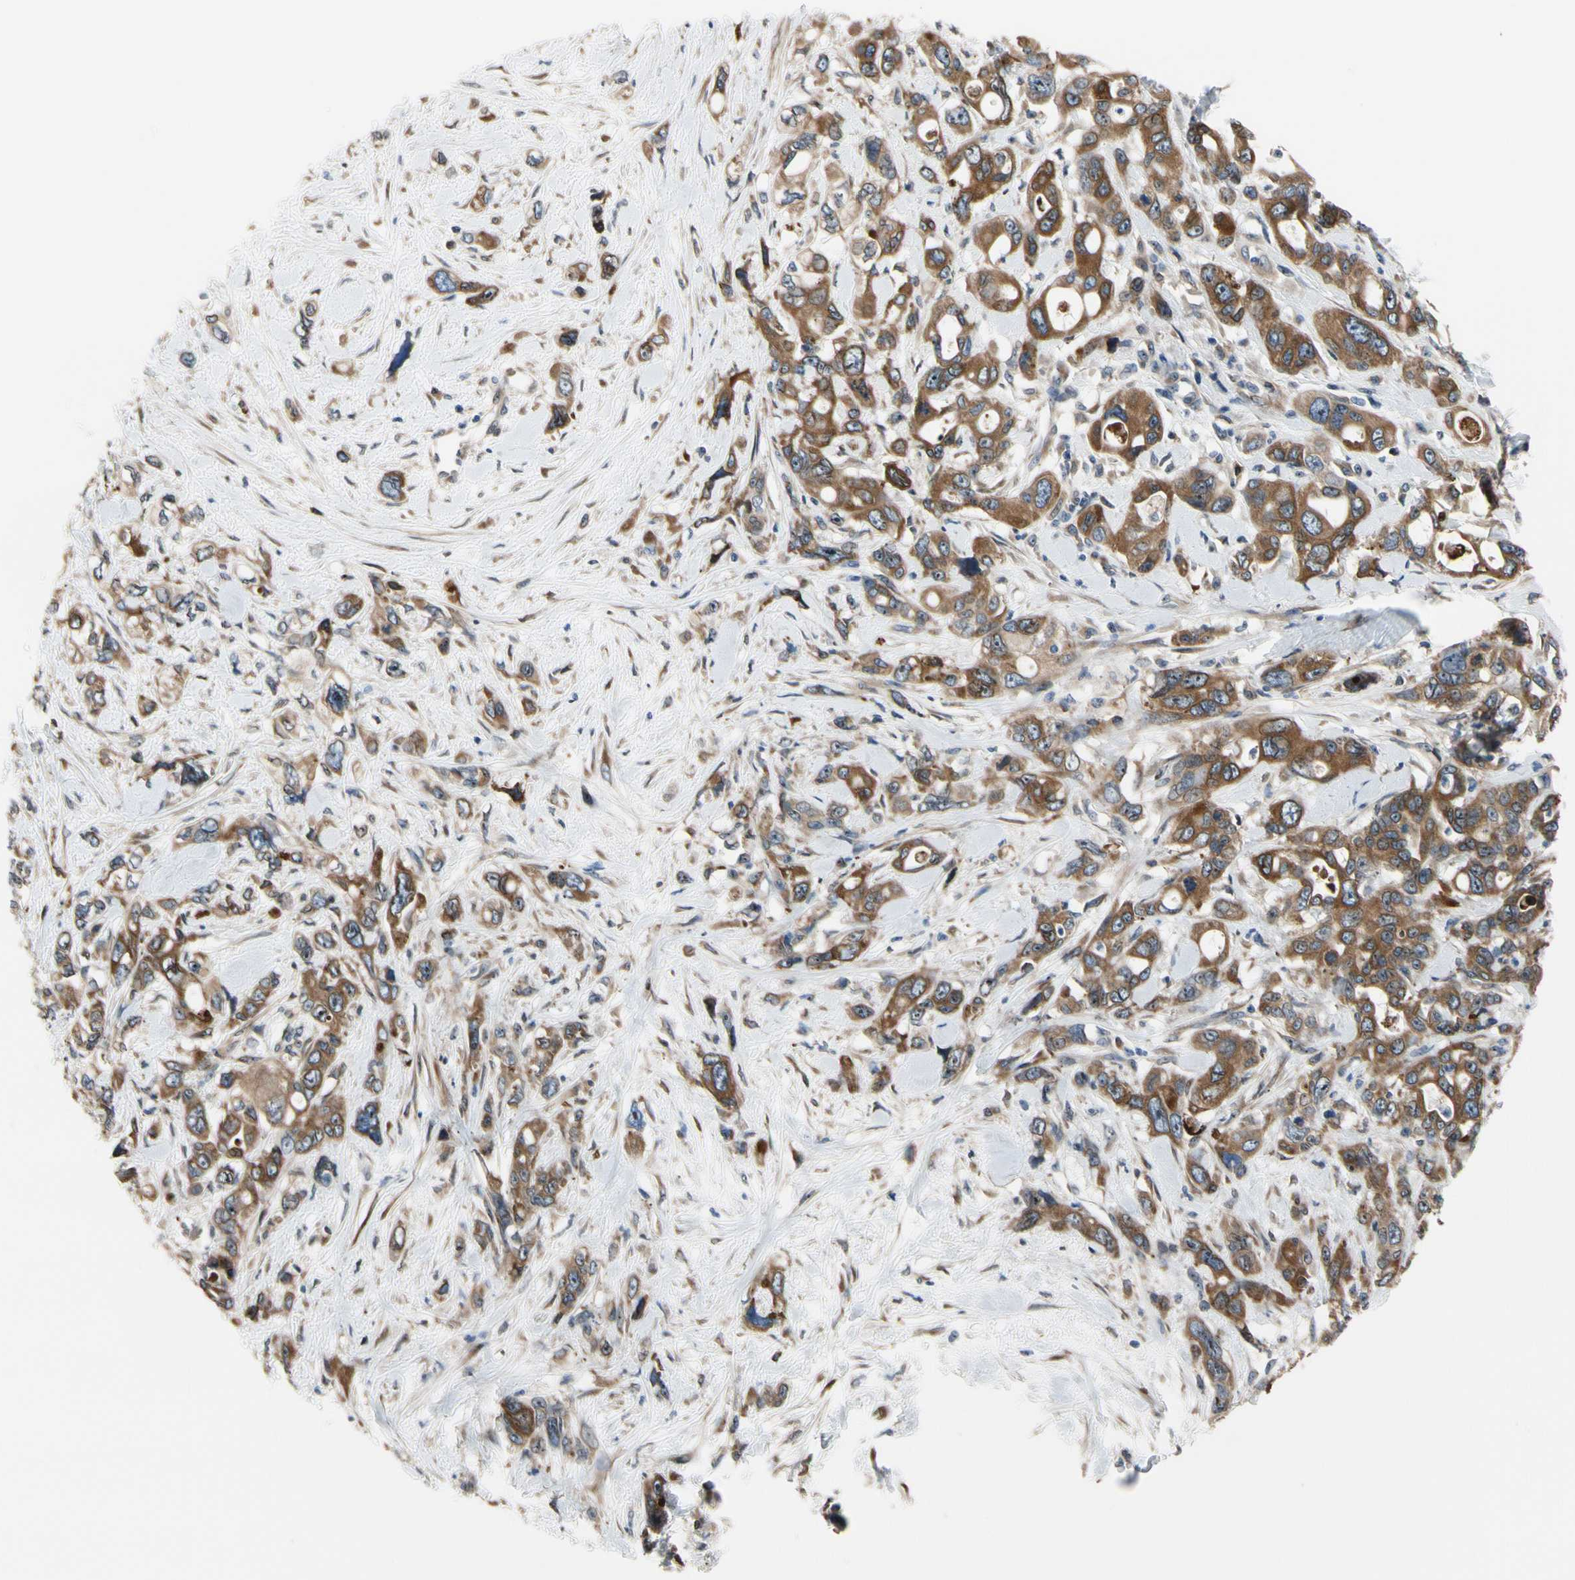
{"staining": {"intensity": "moderate", "quantity": ">75%", "location": "cytoplasmic/membranous"}, "tissue": "pancreatic cancer", "cell_type": "Tumor cells", "image_type": "cancer", "snomed": [{"axis": "morphology", "description": "Adenocarcinoma, NOS"}, {"axis": "topography", "description": "Pancreas"}], "caption": "Pancreatic cancer was stained to show a protein in brown. There is medium levels of moderate cytoplasmic/membranous staining in approximately >75% of tumor cells.", "gene": "TMED7", "patient": {"sex": "male", "age": 46}}